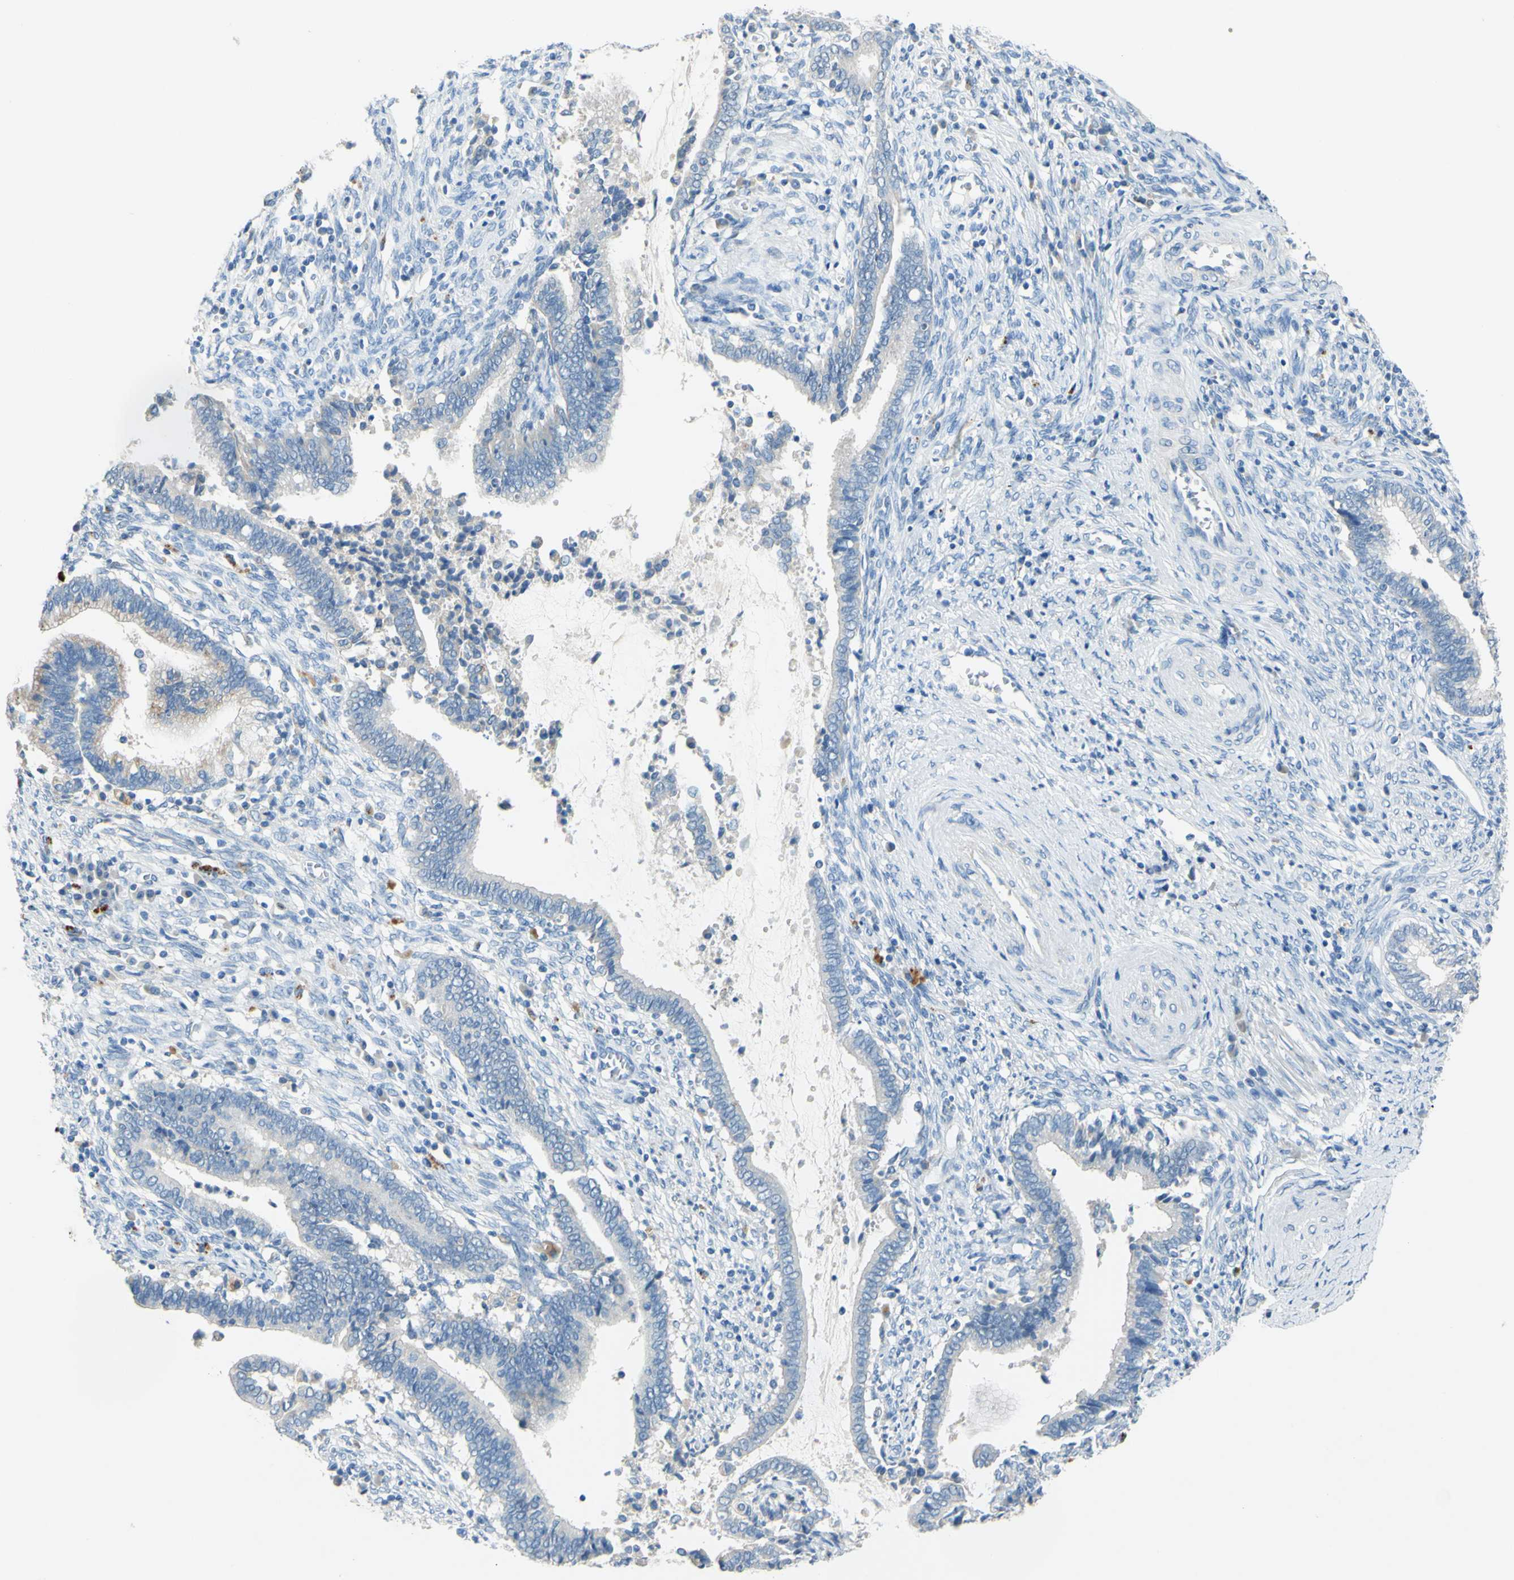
{"staining": {"intensity": "negative", "quantity": "none", "location": "none"}, "tissue": "cervical cancer", "cell_type": "Tumor cells", "image_type": "cancer", "snomed": [{"axis": "morphology", "description": "Adenocarcinoma, NOS"}, {"axis": "topography", "description": "Cervix"}], "caption": "Tumor cells show no significant protein staining in cervical cancer.", "gene": "CDH10", "patient": {"sex": "female", "age": 44}}